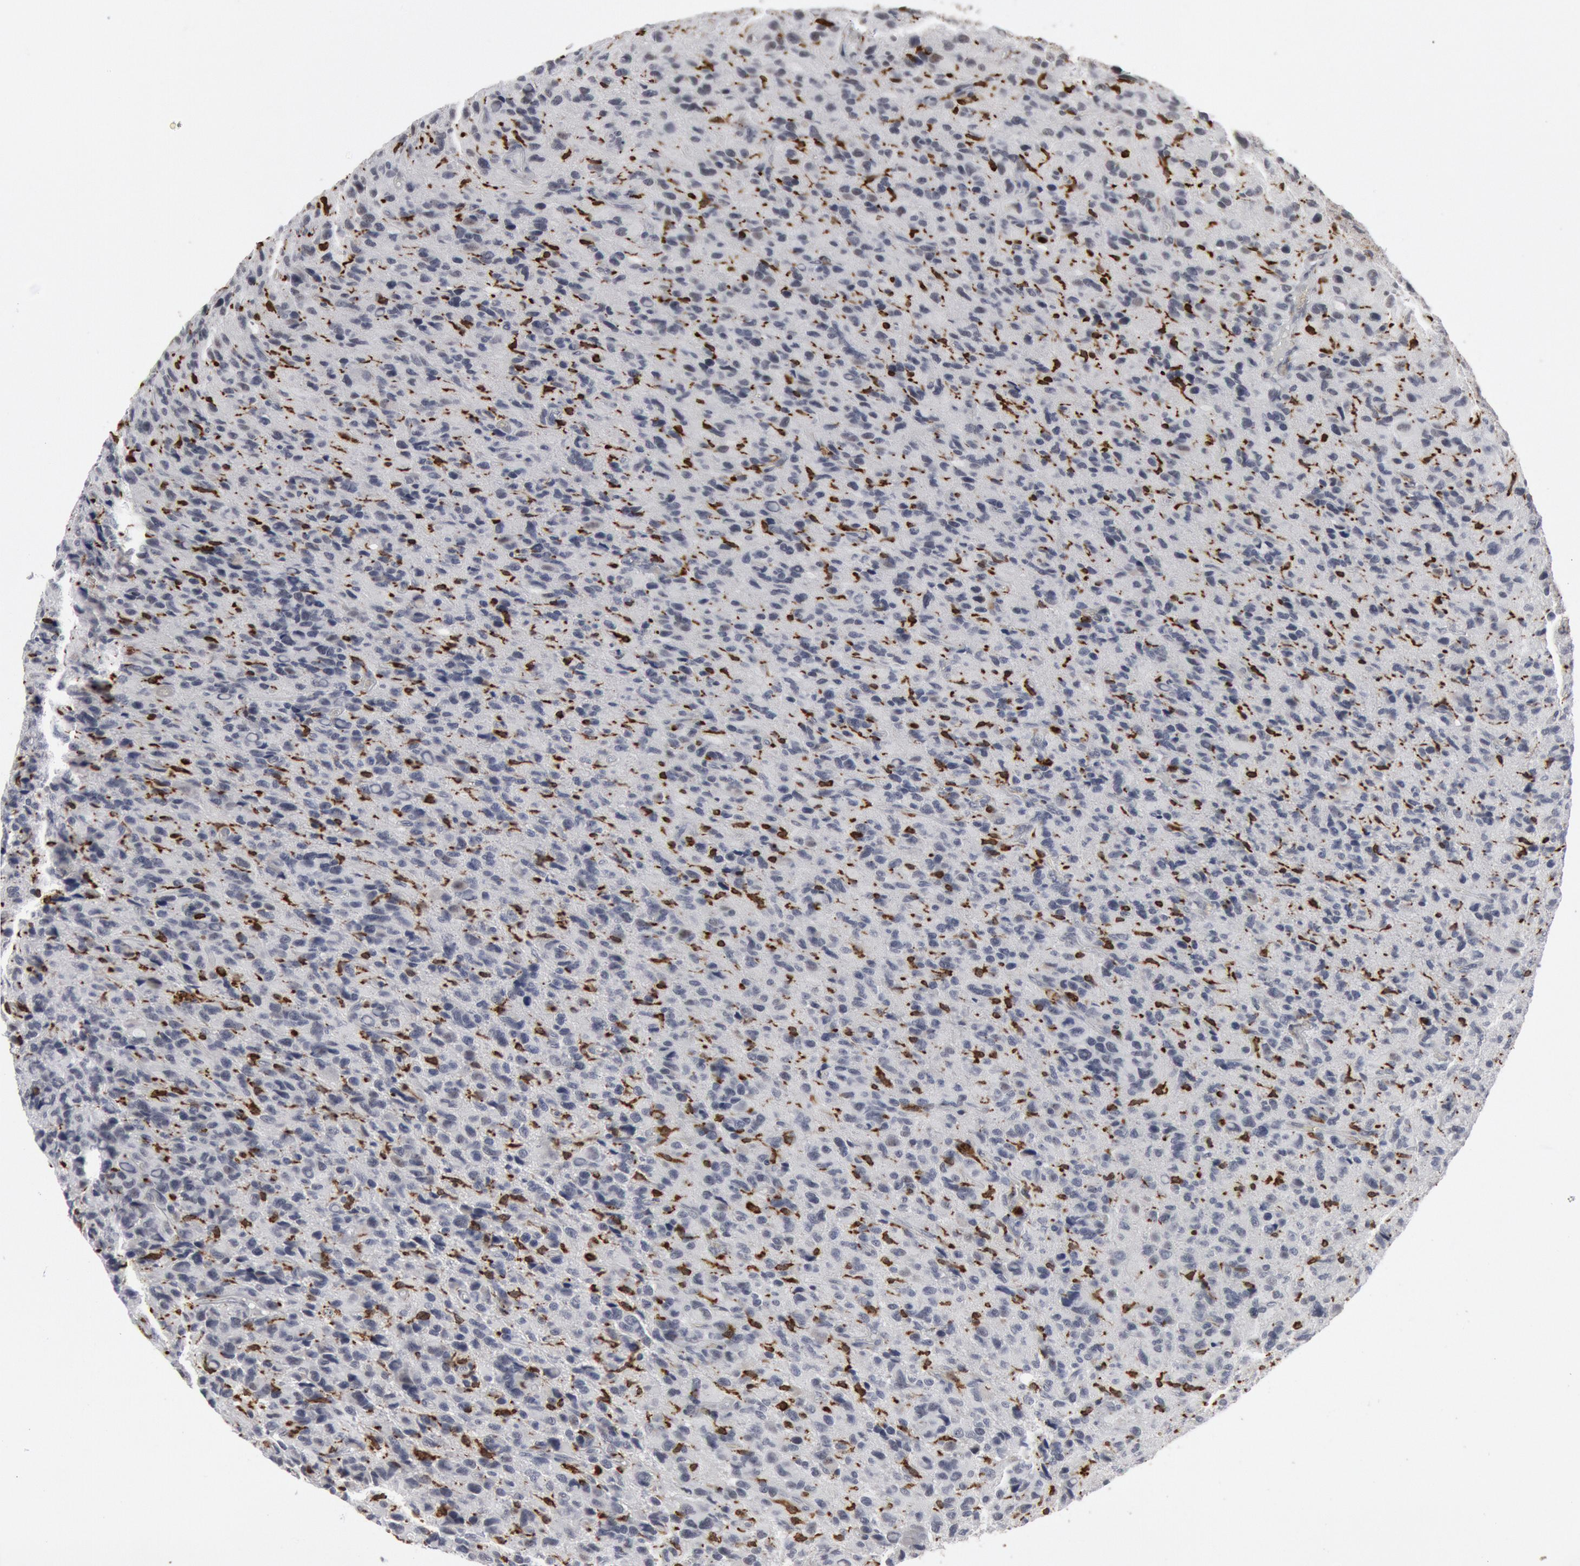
{"staining": {"intensity": "strong", "quantity": "<25%", "location": "nuclear"}, "tissue": "glioma", "cell_type": "Tumor cells", "image_type": "cancer", "snomed": [{"axis": "morphology", "description": "Glioma, malignant, High grade"}, {"axis": "topography", "description": "Brain"}], "caption": "Malignant glioma (high-grade) was stained to show a protein in brown. There is medium levels of strong nuclear staining in about <25% of tumor cells.", "gene": "PTPN6", "patient": {"sex": "male", "age": 77}}